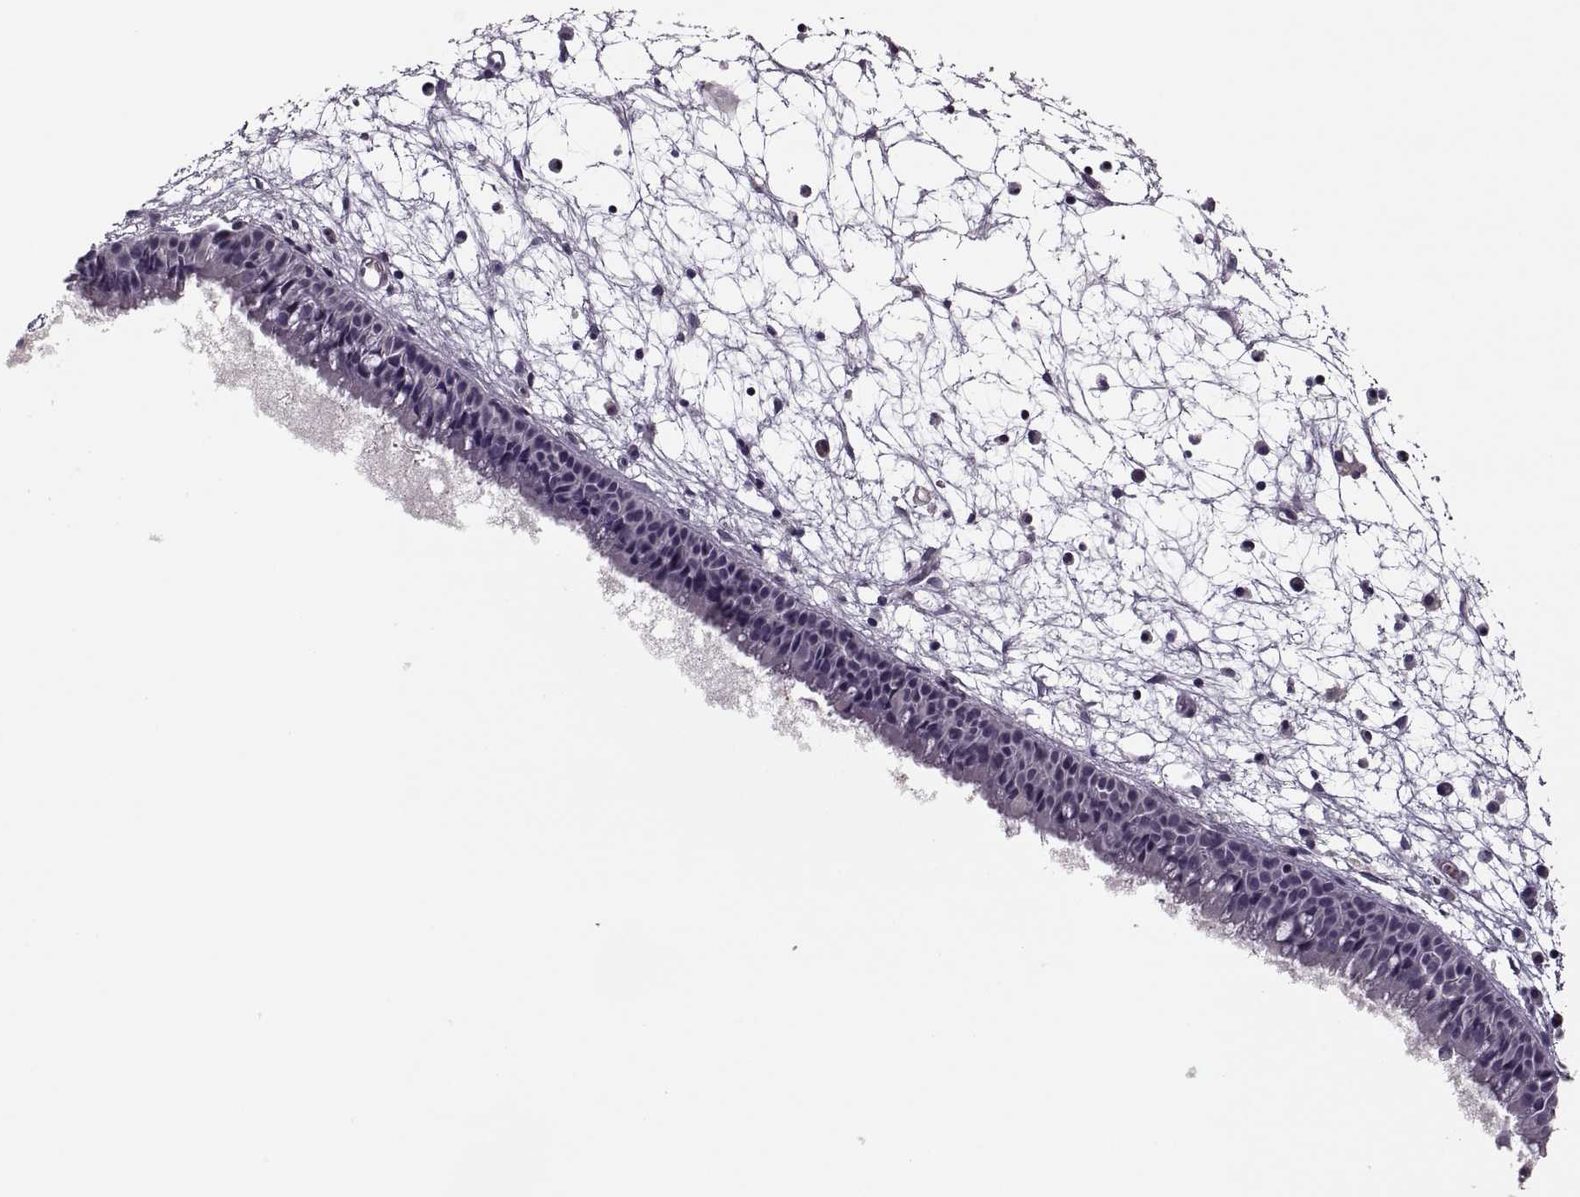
{"staining": {"intensity": "negative", "quantity": "none", "location": "none"}, "tissue": "nasopharynx", "cell_type": "Respiratory epithelial cells", "image_type": "normal", "snomed": [{"axis": "morphology", "description": "Normal tissue, NOS"}, {"axis": "topography", "description": "Nasopharynx"}], "caption": "A high-resolution histopathology image shows immunohistochemistry (IHC) staining of normal nasopharynx, which demonstrates no significant staining in respiratory epithelial cells.", "gene": "CACNA1F", "patient": {"sex": "male", "age": 61}}